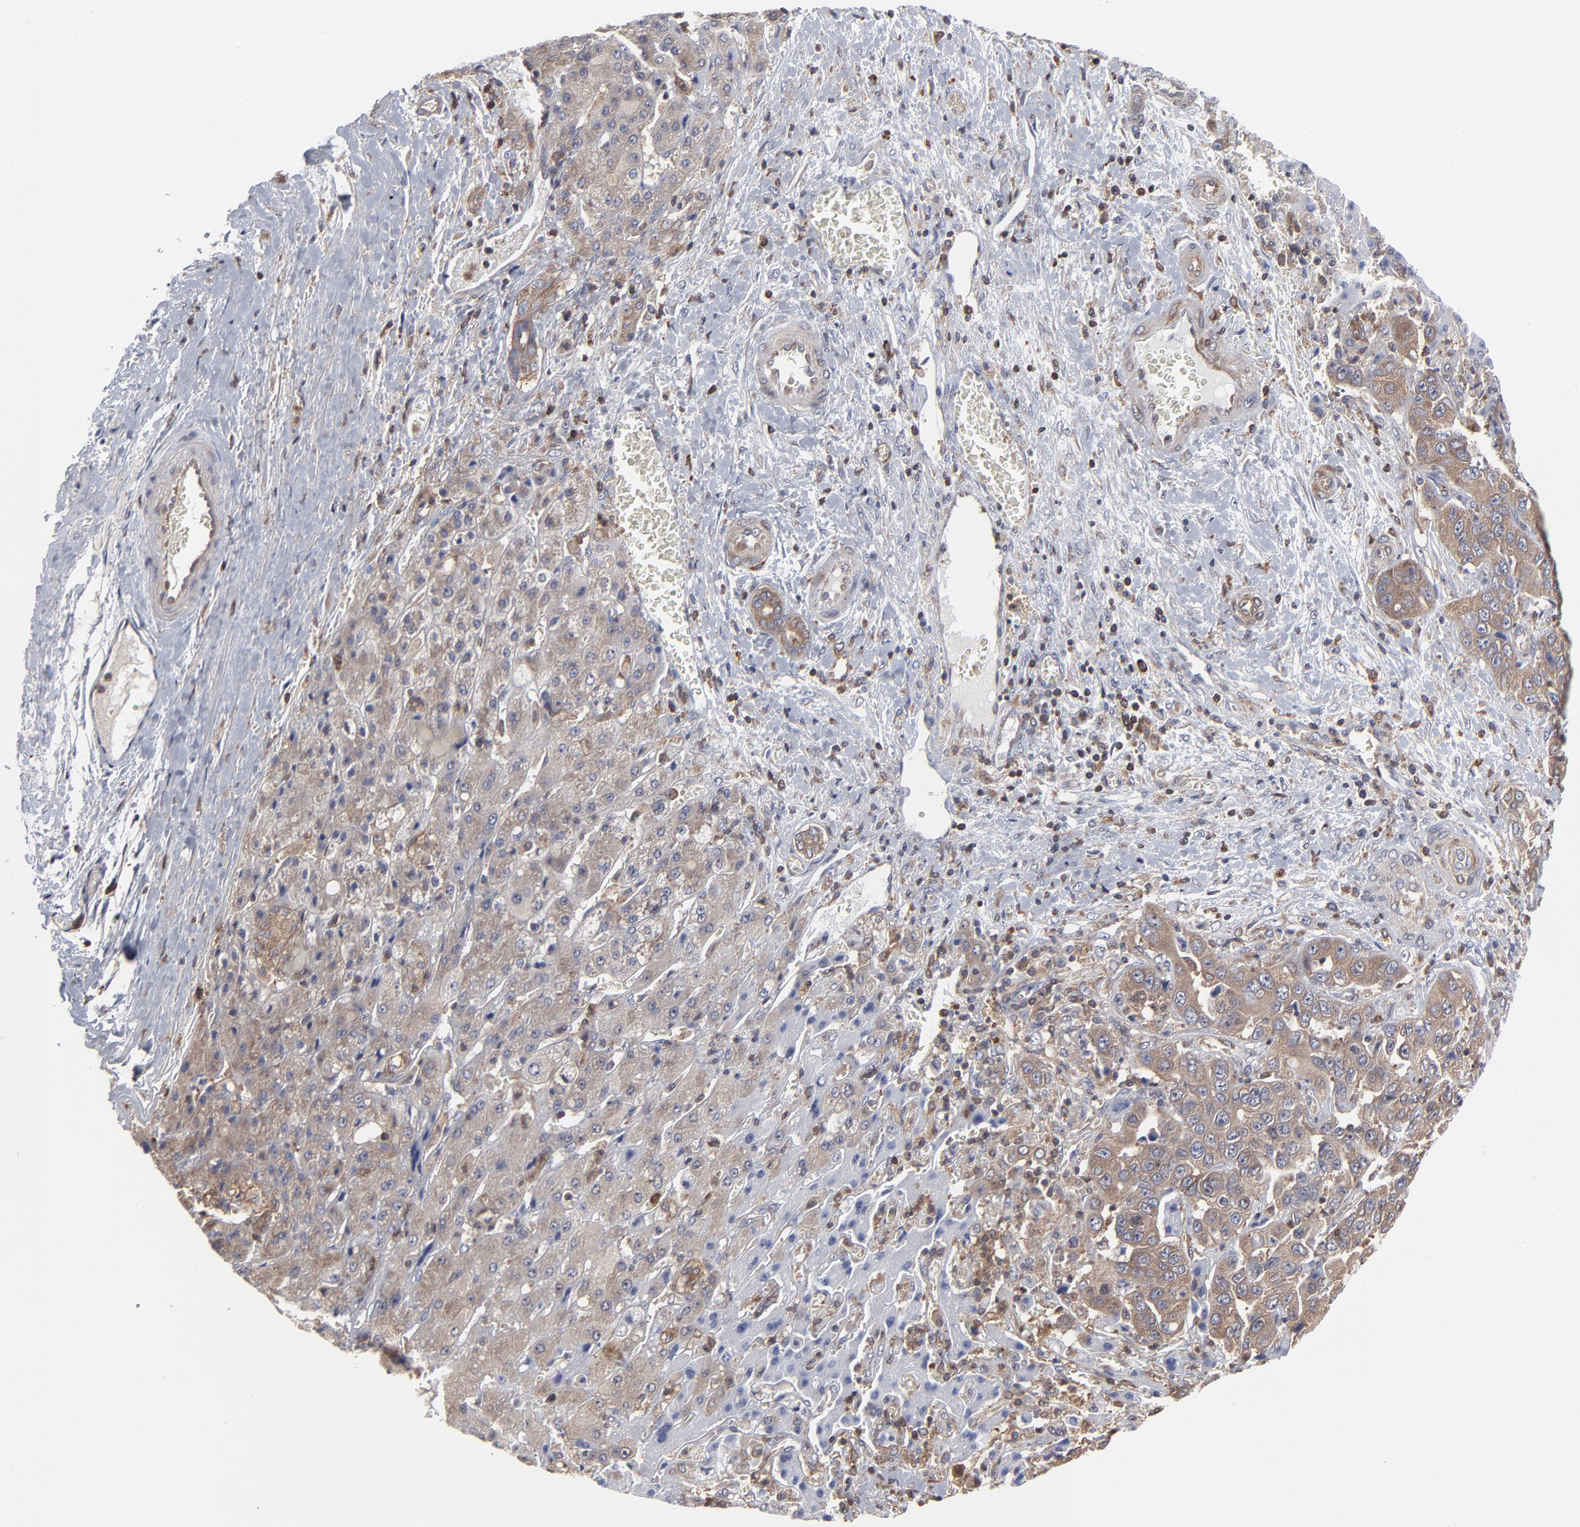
{"staining": {"intensity": "moderate", "quantity": ">75%", "location": "cytoplasmic/membranous"}, "tissue": "liver cancer", "cell_type": "Tumor cells", "image_type": "cancer", "snomed": [{"axis": "morphology", "description": "Cholangiocarcinoma"}, {"axis": "topography", "description": "Liver"}], "caption": "Human liver cancer (cholangiocarcinoma) stained with a brown dye demonstrates moderate cytoplasmic/membranous positive positivity in about >75% of tumor cells.", "gene": "MAP2K1", "patient": {"sex": "female", "age": 52}}